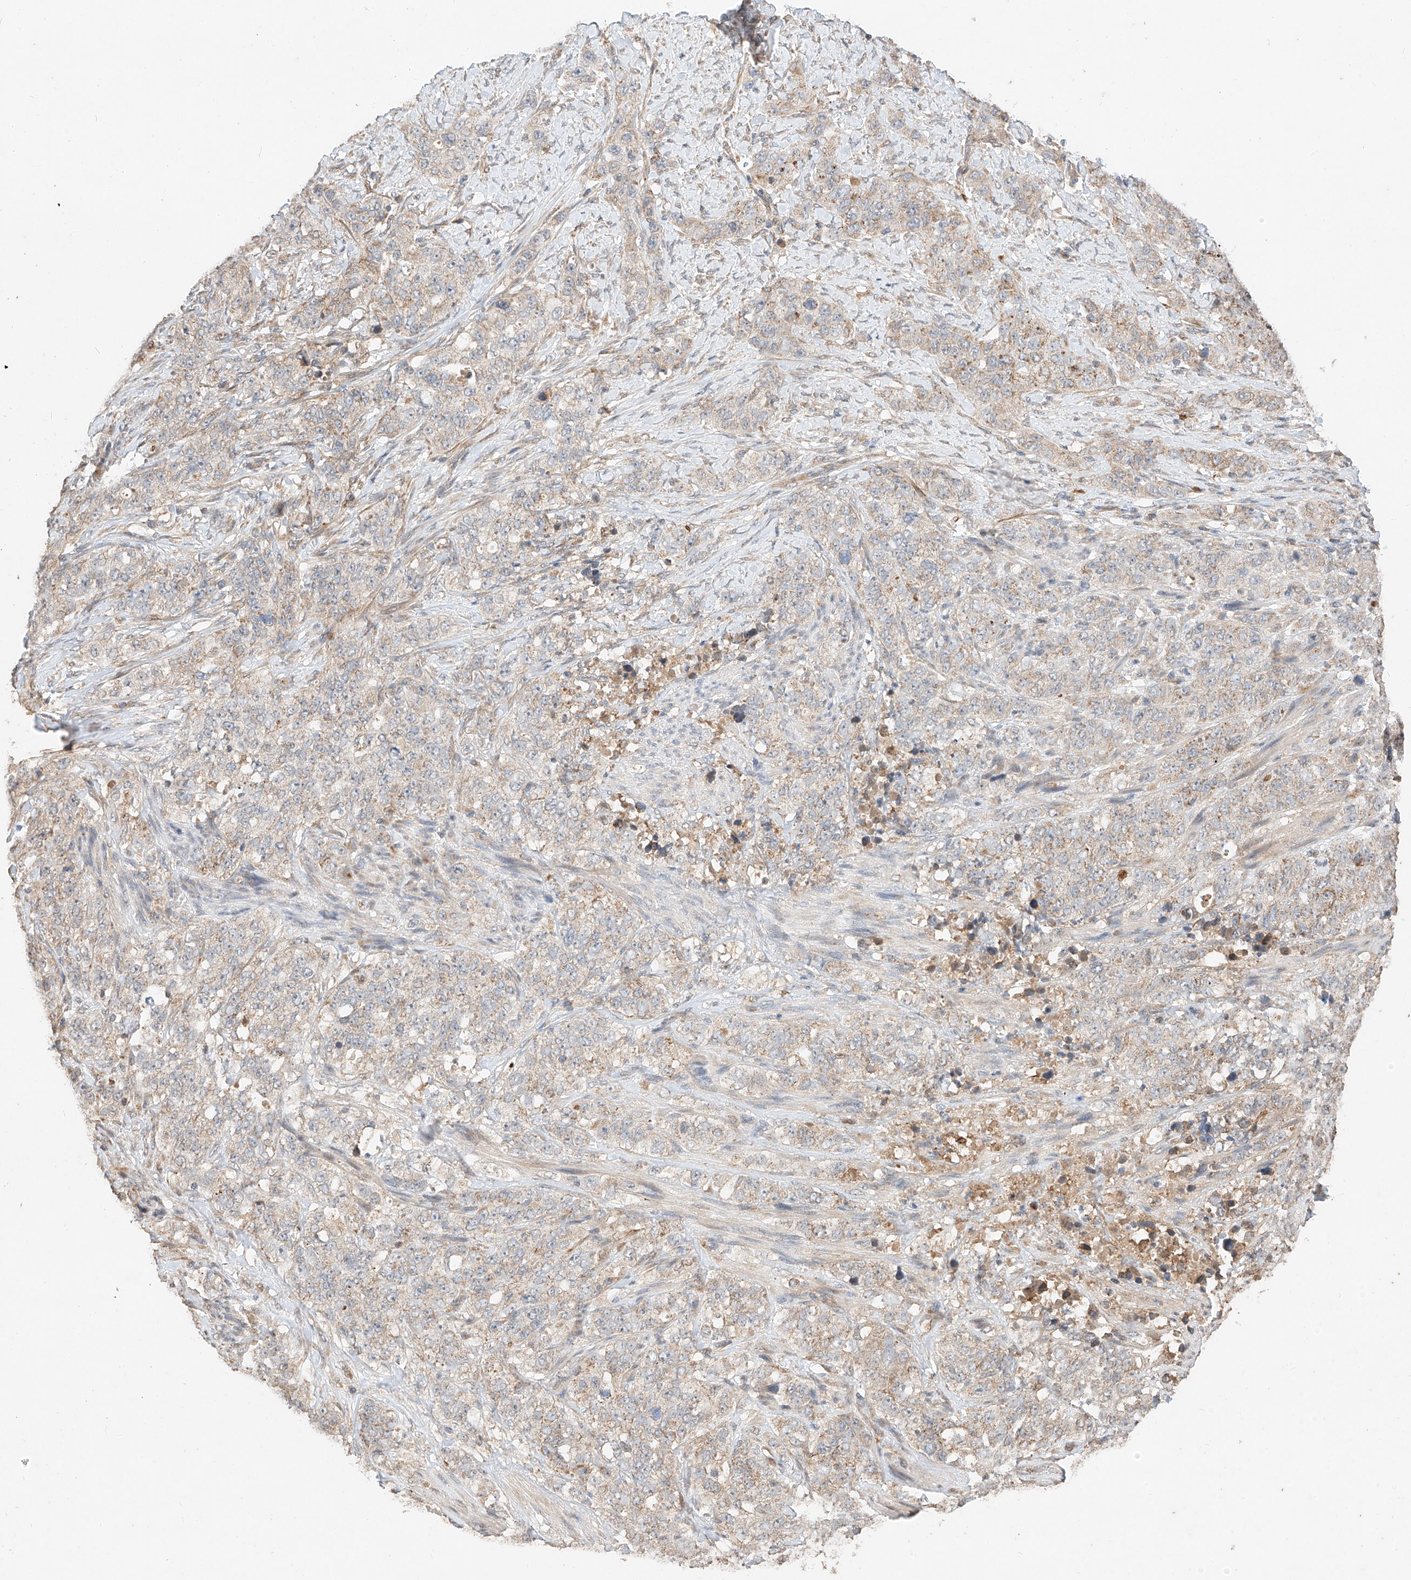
{"staining": {"intensity": "weak", "quantity": "25%-75%", "location": "cytoplasmic/membranous"}, "tissue": "stomach cancer", "cell_type": "Tumor cells", "image_type": "cancer", "snomed": [{"axis": "morphology", "description": "Adenocarcinoma, NOS"}, {"axis": "topography", "description": "Stomach"}], "caption": "Protein staining displays weak cytoplasmic/membranous staining in approximately 25%-75% of tumor cells in stomach cancer (adenocarcinoma). The staining is performed using DAB (3,3'-diaminobenzidine) brown chromogen to label protein expression. The nuclei are counter-stained blue using hematoxylin.", "gene": "SUSD6", "patient": {"sex": "male", "age": 48}}